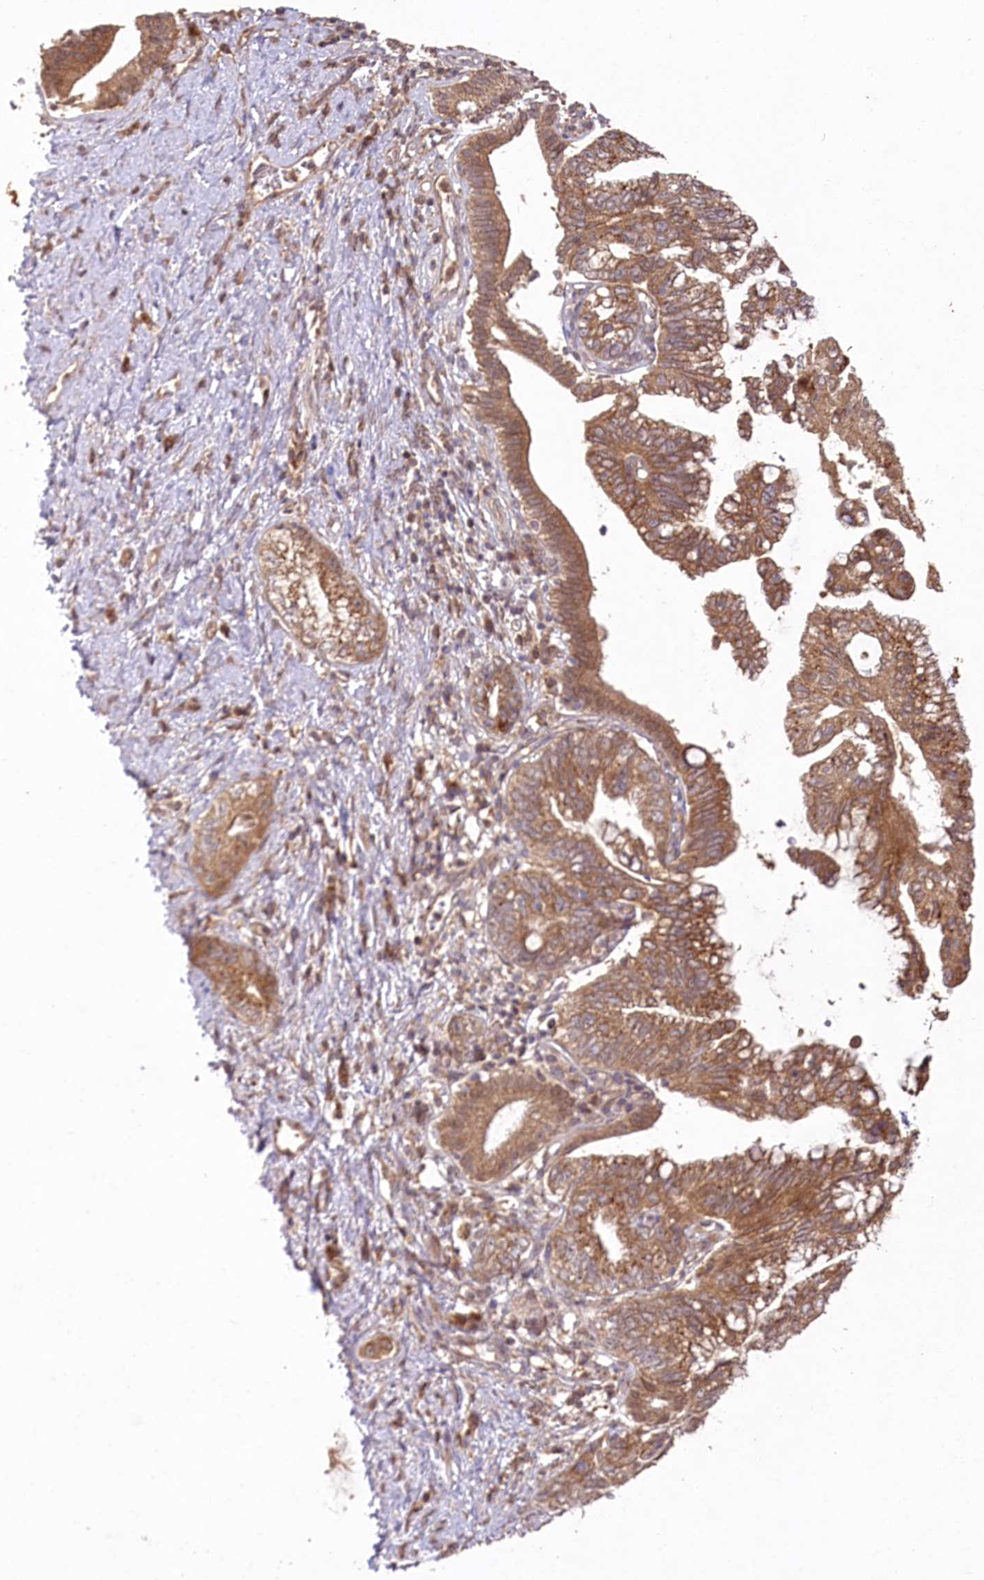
{"staining": {"intensity": "moderate", "quantity": ">75%", "location": "cytoplasmic/membranous"}, "tissue": "pancreatic cancer", "cell_type": "Tumor cells", "image_type": "cancer", "snomed": [{"axis": "morphology", "description": "Adenocarcinoma, NOS"}, {"axis": "topography", "description": "Pancreas"}], "caption": "Adenocarcinoma (pancreatic) tissue reveals moderate cytoplasmic/membranous expression in approximately >75% of tumor cells, visualized by immunohistochemistry.", "gene": "IRAK1BP1", "patient": {"sex": "female", "age": 73}}